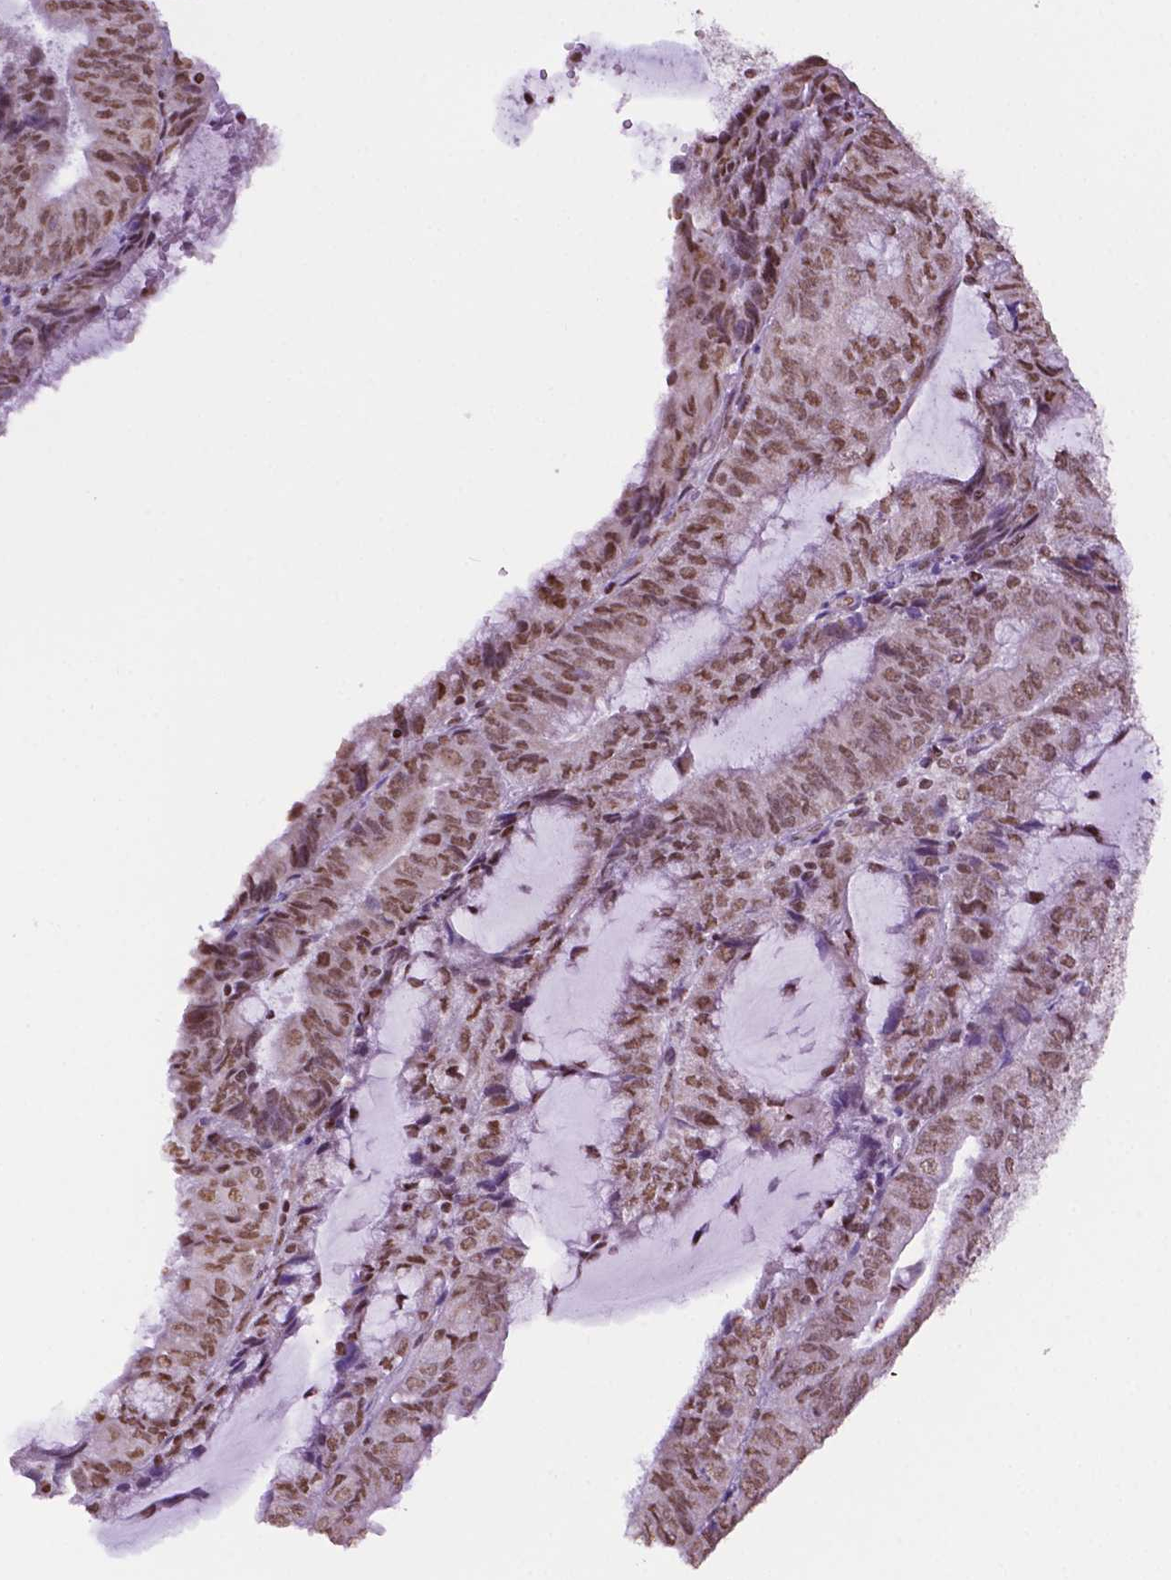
{"staining": {"intensity": "moderate", "quantity": ">75%", "location": "nuclear"}, "tissue": "endometrial cancer", "cell_type": "Tumor cells", "image_type": "cancer", "snomed": [{"axis": "morphology", "description": "Adenocarcinoma, NOS"}, {"axis": "topography", "description": "Endometrium"}], "caption": "A brown stain highlights moderate nuclear expression of a protein in endometrial cancer (adenocarcinoma) tumor cells.", "gene": "COL23A1", "patient": {"sex": "female", "age": 81}}